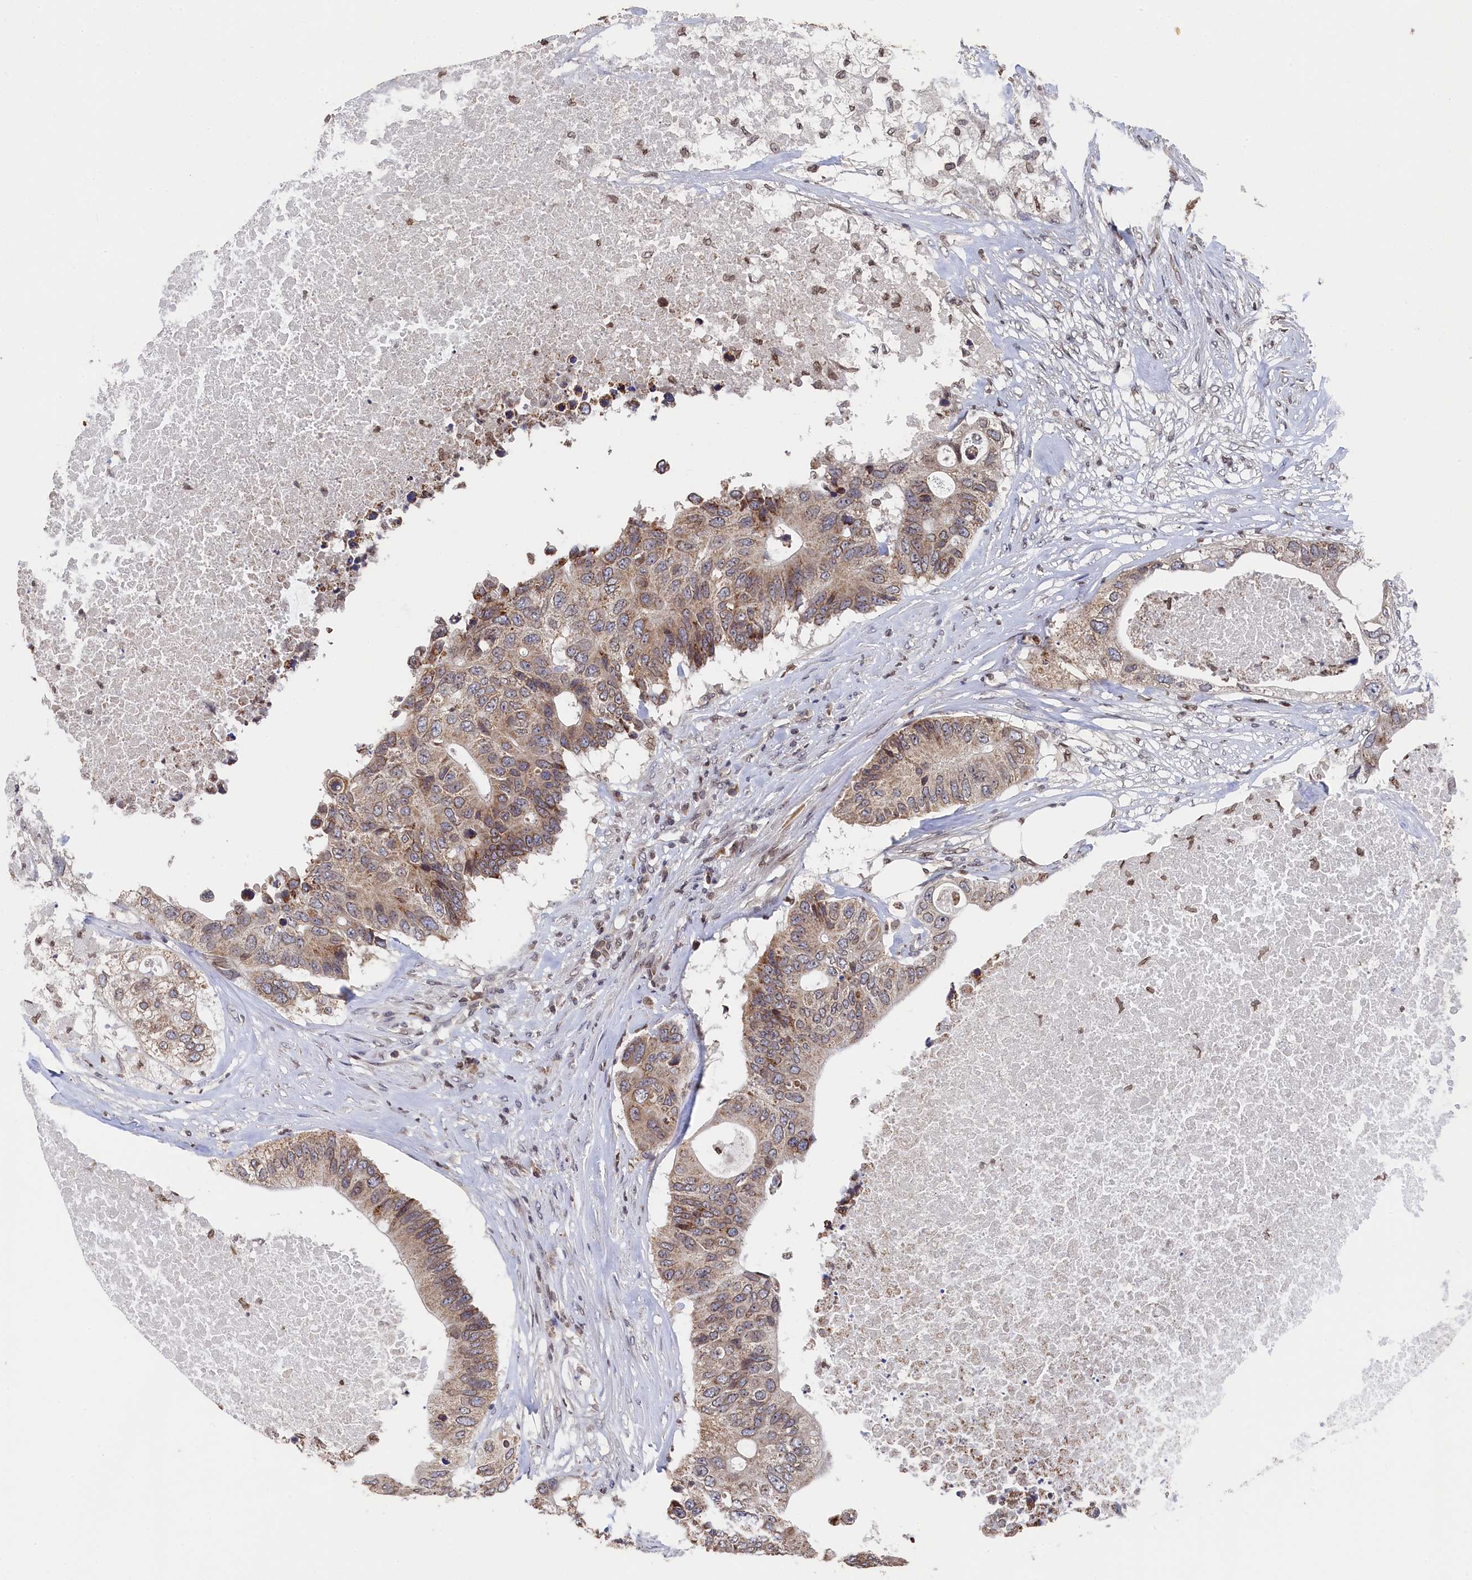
{"staining": {"intensity": "weak", "quantity": ">75%", "location": "cytoplasmic/membranous"}, "tissue": "colorectal cancer", "cell_type": "Tumor cells", "image_type": "cancer", "snomed": [{"axis": "morphology", "description": "Adenocarcinoma, NOS"}, {"axis": "topography", "description": "Colon"}], "caption": "Immunohistochemistry of colorectal cancer shows low levels of weak cytoplasmic/membranous staining in approximately >75% of tumor cells.", "gene": "ANKEF1", "patient": {"sex": "male", "age": 71}}